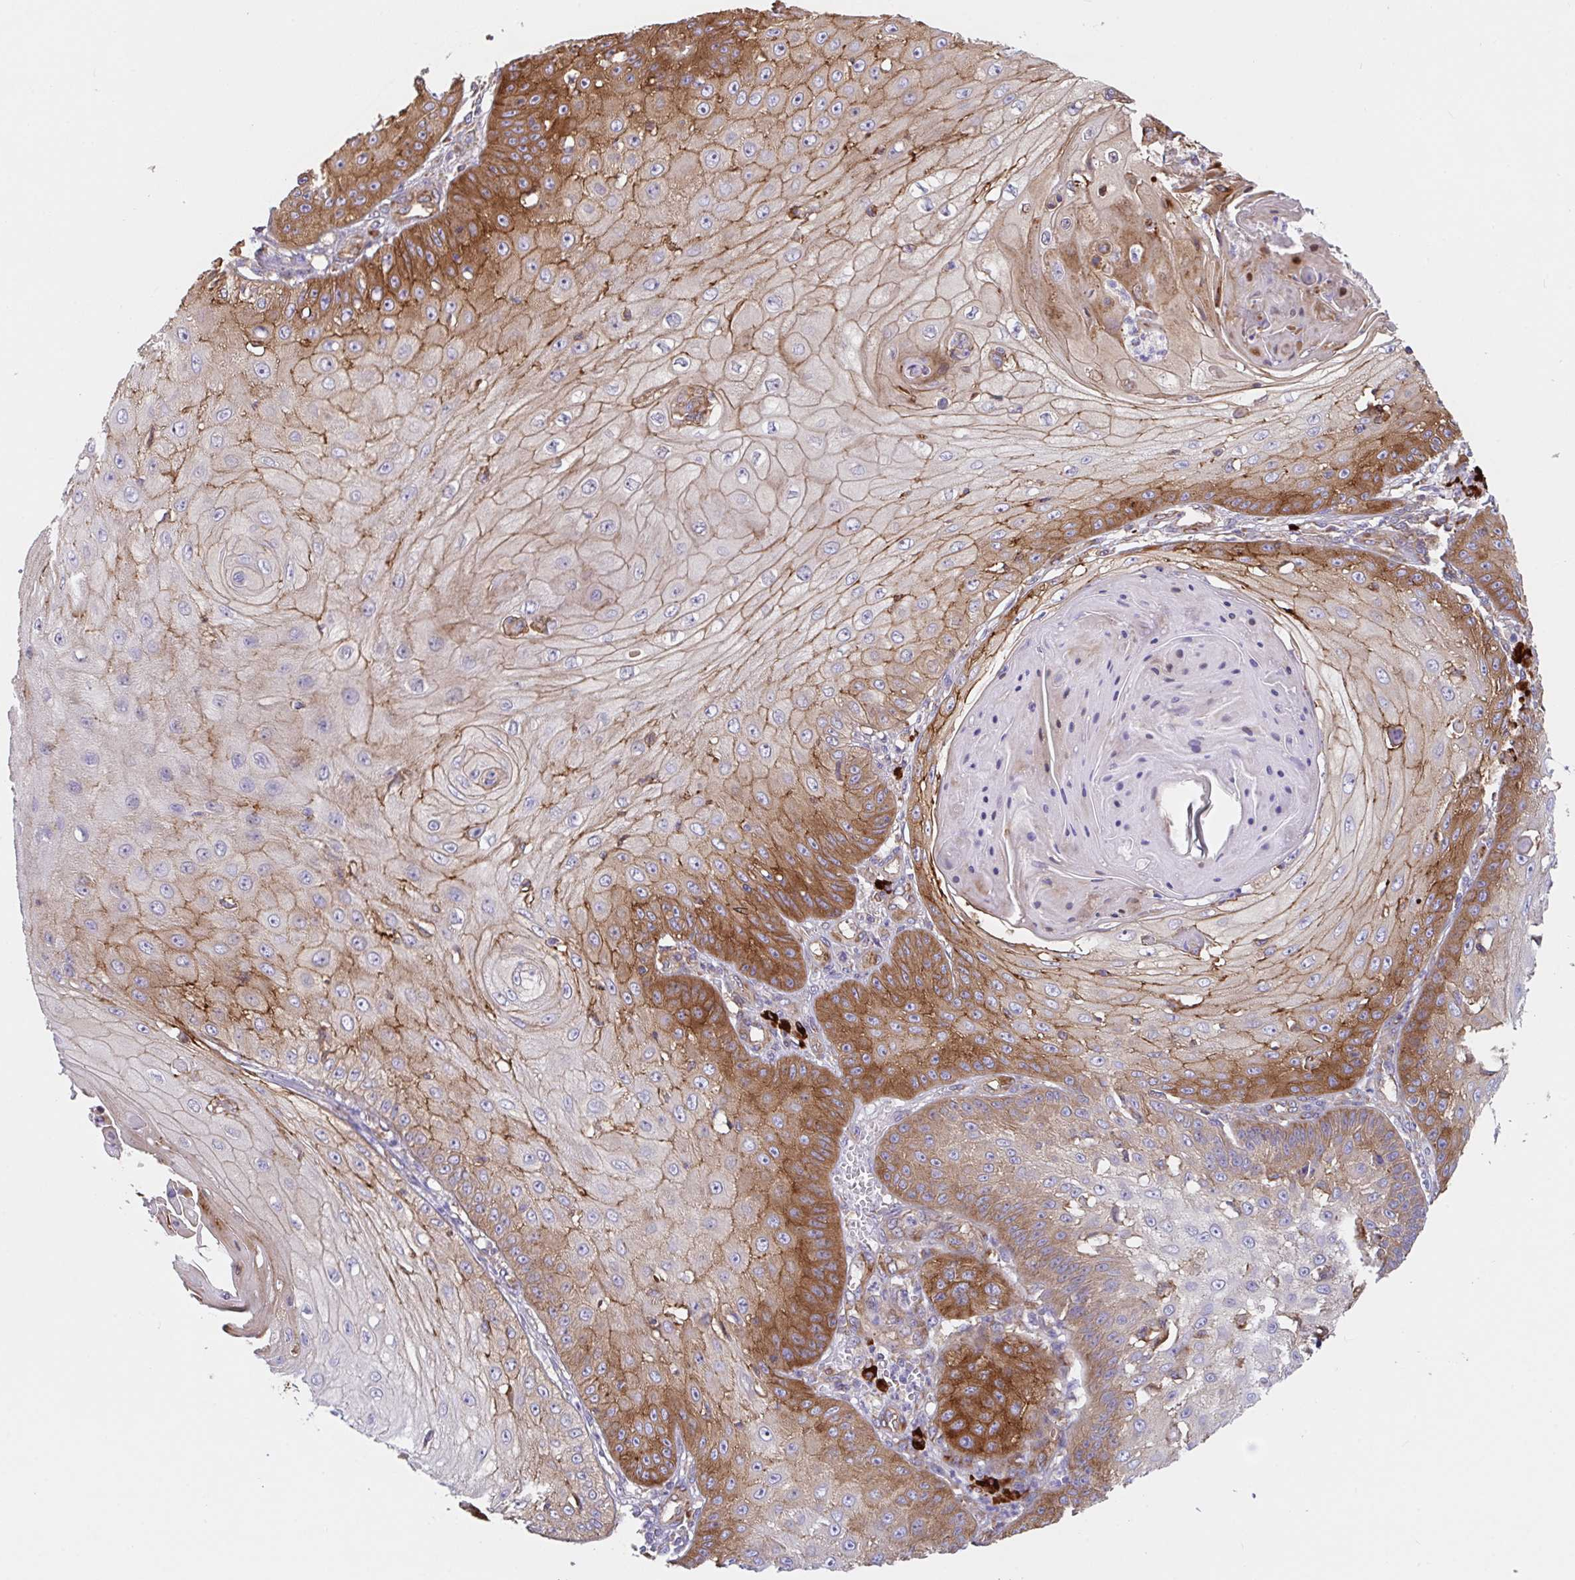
{"staining": {"intensity": "weak", "quantity": "25%-75%", "location": "cytoplasmic/membranous"}, "tissue": "skin cancer", "cell_type": "Tumor cells", "image_type": "cancer", "snomed": [{"axis": "morphology", "description": "Squamous cell carcinoma, NOS"}, {"axis": "topography", "description": "Skin"}], "caption": "An immunohistochemistry image of neoplastic tissue is shown. Protein staining in brown shows weak cytoplasmic/membranous positivity in skin squamous cell carcinoma within tumor cells. (DAB (3,3'-diaminobenzidine) IHC with brightfield microscopy, high magnification).", "gene": "YARS2", "patient": {"sex": "male", "age": 70}}